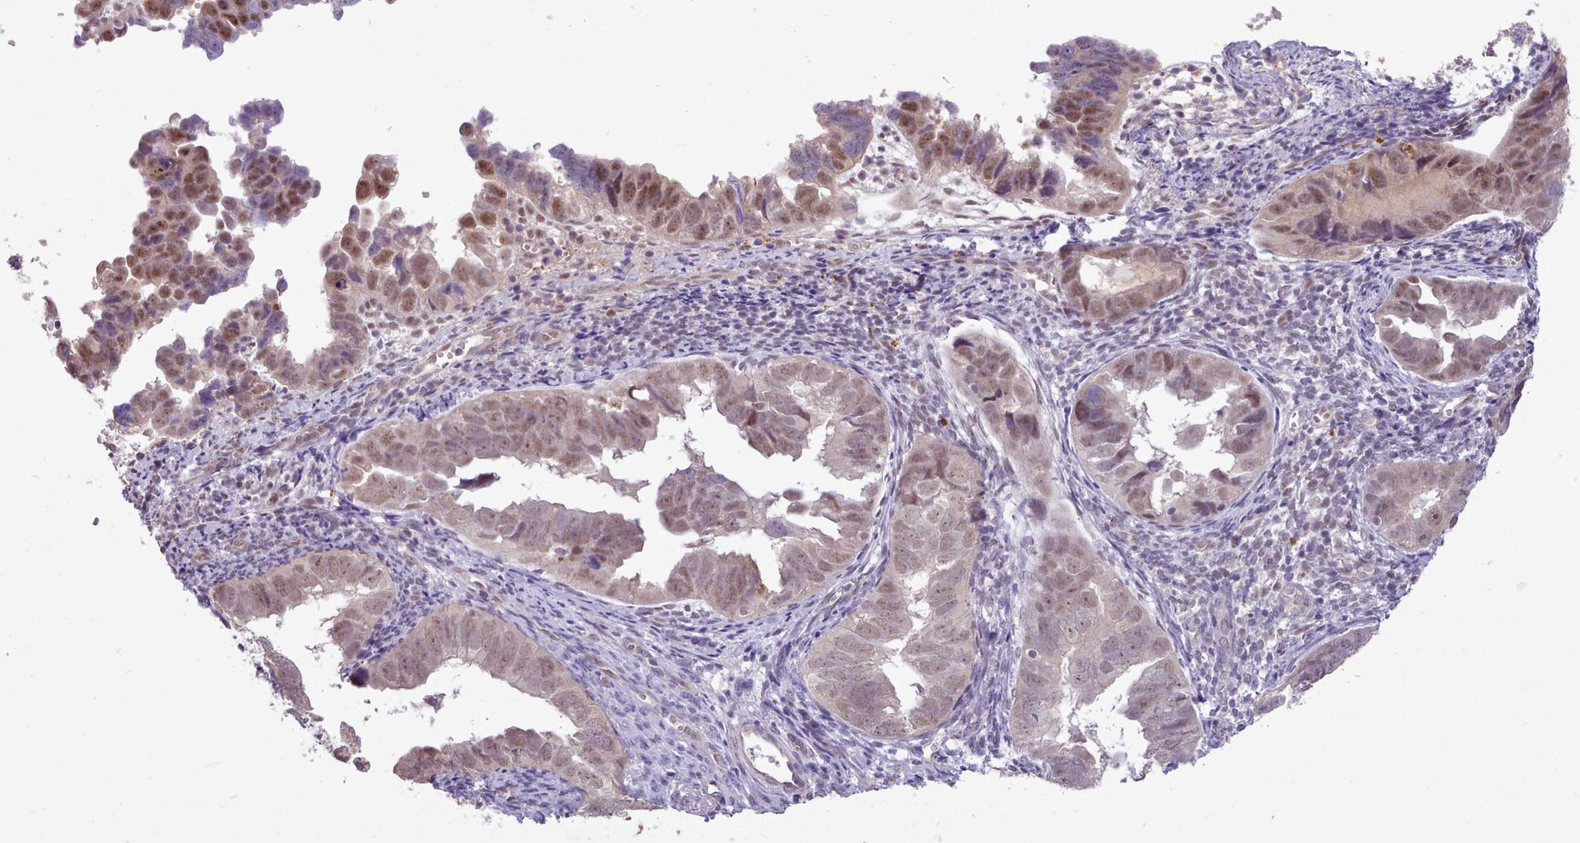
{"staining": {"intensity": "moderate", "quantity": "25%-75%", "location": "nuclear"}, "tissue": "endometrial cancer", "cell_type": "Tumor cells", "image_type": "cancer", "snomed": [{"axis": "morphology", "description": "Adenocarcinoma, NOS"}, {"axis": "topography", "description": "Endometrium"}], "caption": "Protein expression by IHC reveals moderate nuclear staining in approximately 25%-75% of tumor cells in adenocarcinoma (endometrial).", "gene": "ZNF607", "patient": {"sex": "female", "age": 75}}